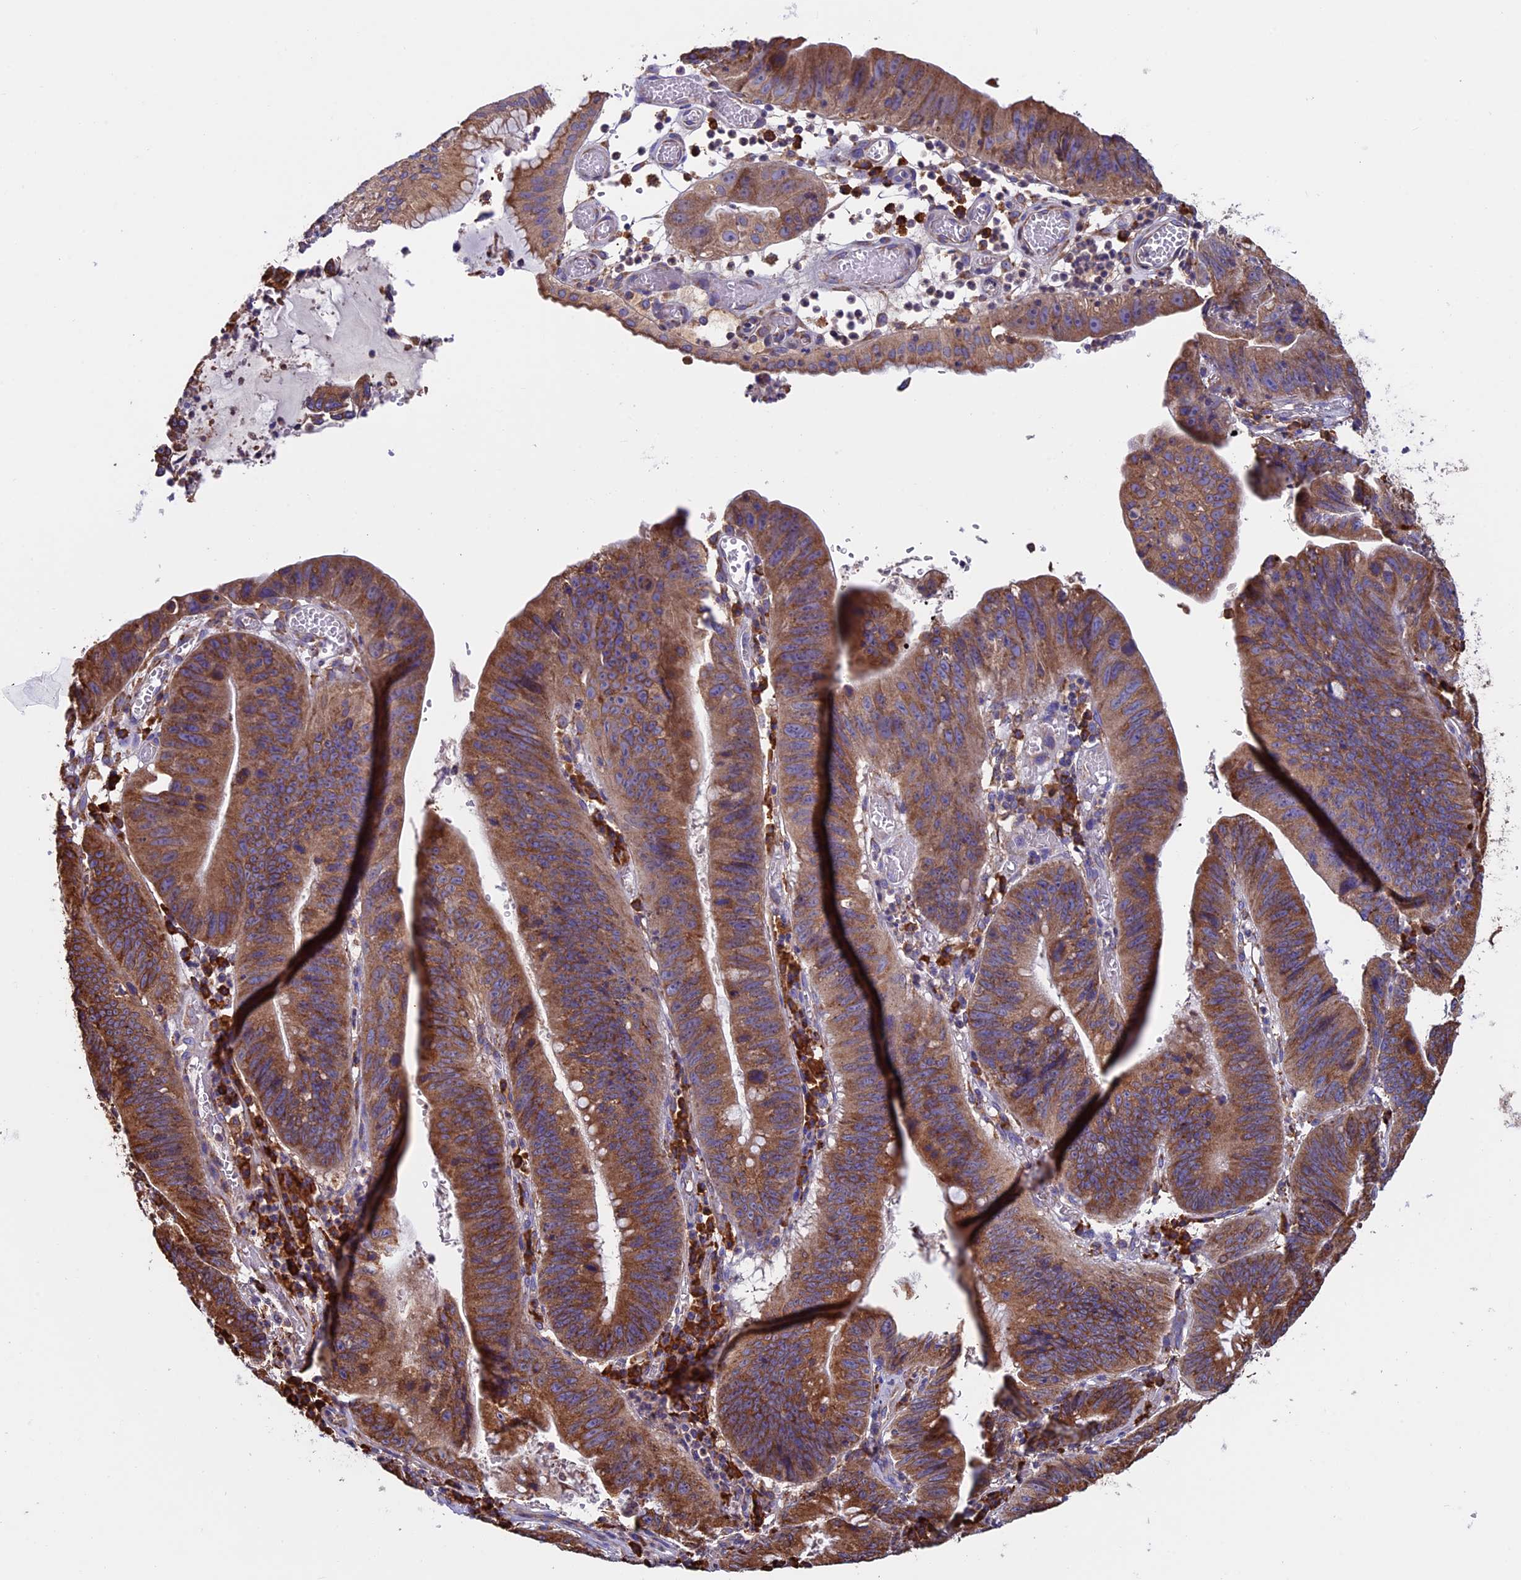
{"staining": {"intensity": "moderate", "quantity": ">75%", "location": "cytoplasmic/membranous"}, "tissue": "stomach cancer", "cell_type": "Tumor cells", "image_type": "cancer", "snomed": [{"axis": "morphology", "description": "Adenocarcinoma, NOS"}, {"axis": "topography", "description": "Stomach"}], "caption": "Human stomach cancer stained for a protein (brown) exhibits moderate cytoplasmic/membranous positive expression in about >75% of tumor cells.", "gene": "BTBD3", "patient": {"sex": "male", "age": 59}}